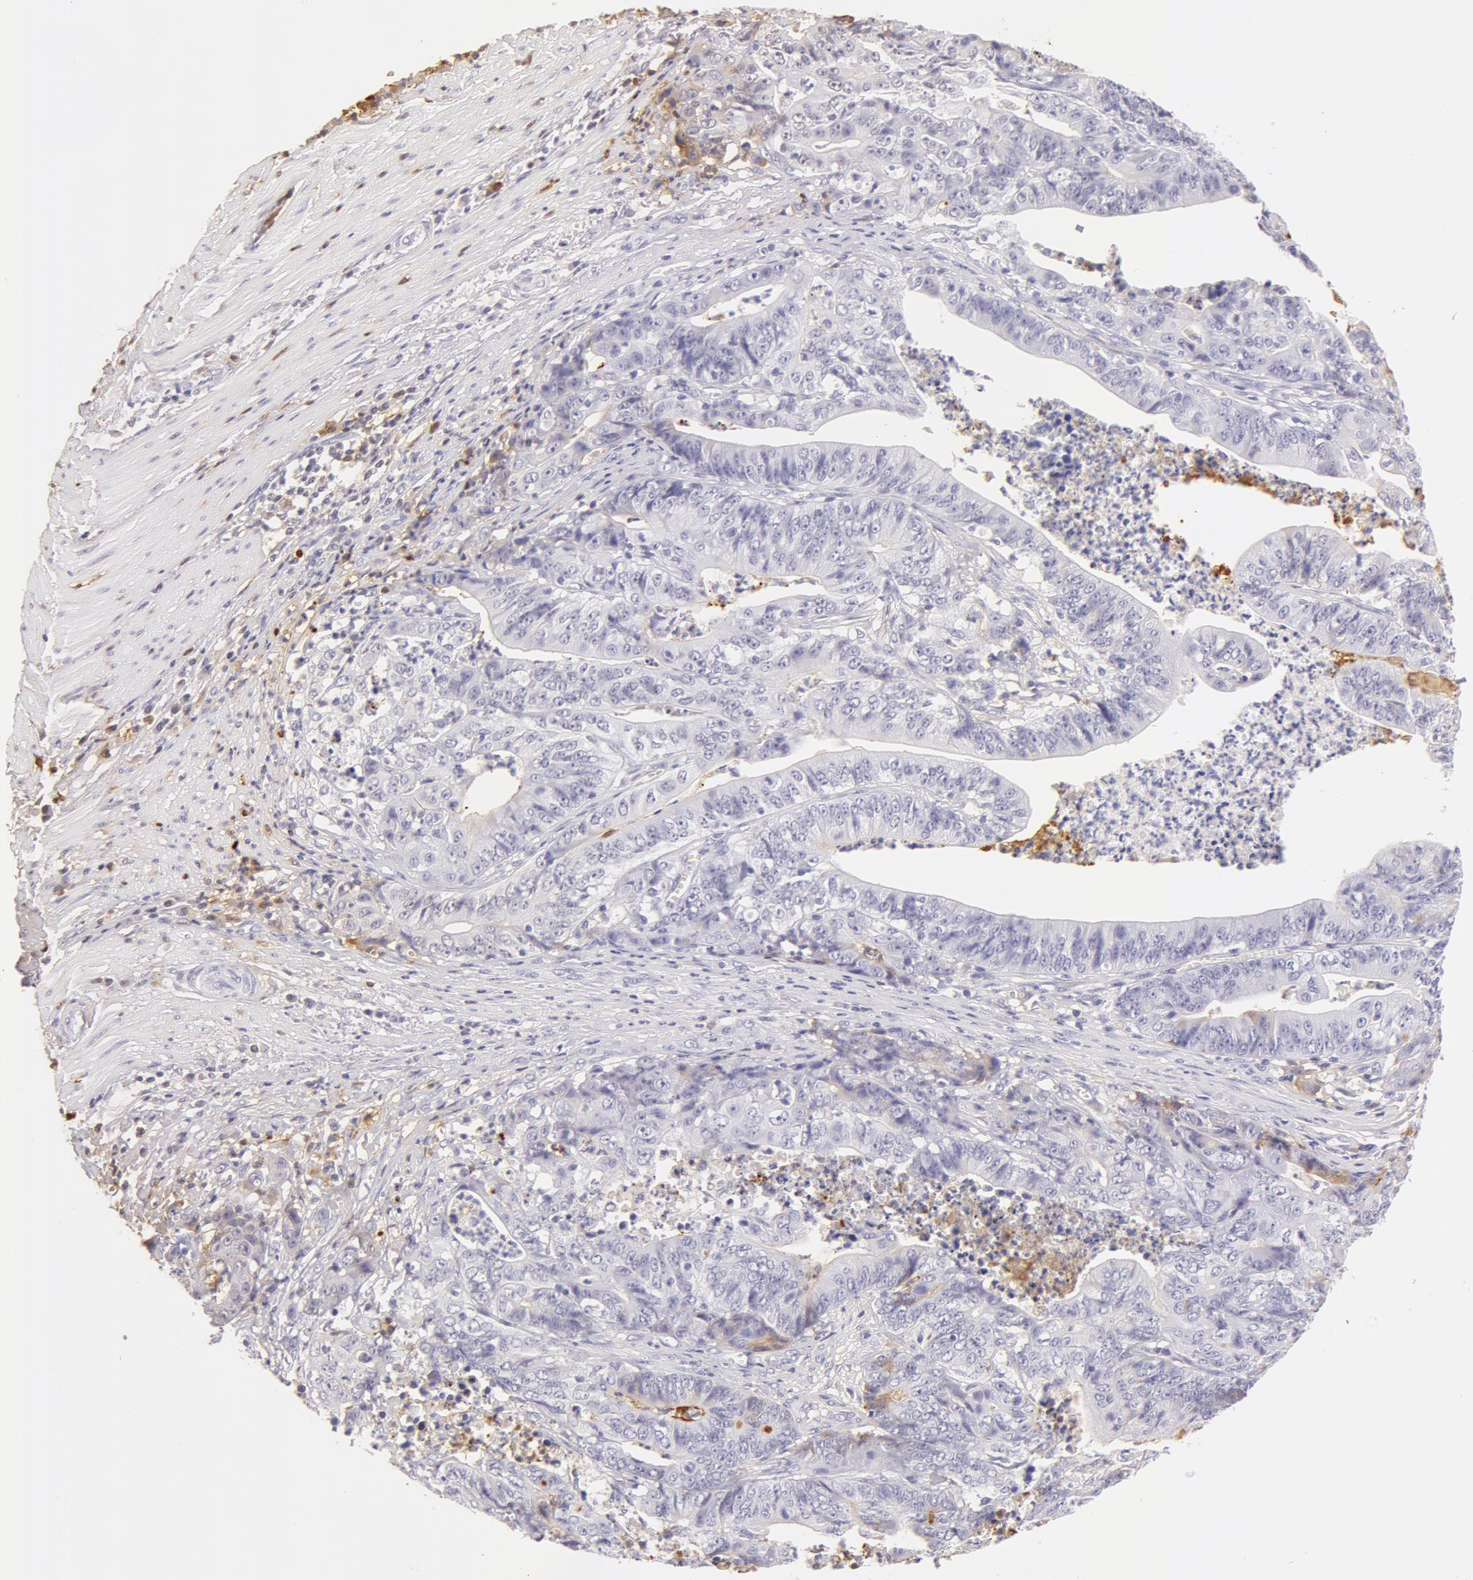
{"staining": {"intensity": "negative", "quantity": "none", "location": "none"}, "tissue": "stomach cancer", "cell_type": "Tumor cells", "image_type": "cancer", "snomed": [{"axis": "morphology", "description": "Adenocarcinoma, NOS"}, {"axis": "topography", "description": "Stomach, lower"}], "caption": "Protein analysis of stomach cancer displays no significant expression in tumor cells.", "gene": "AHSG", "patient": {"sex": "female", "age": 86}}